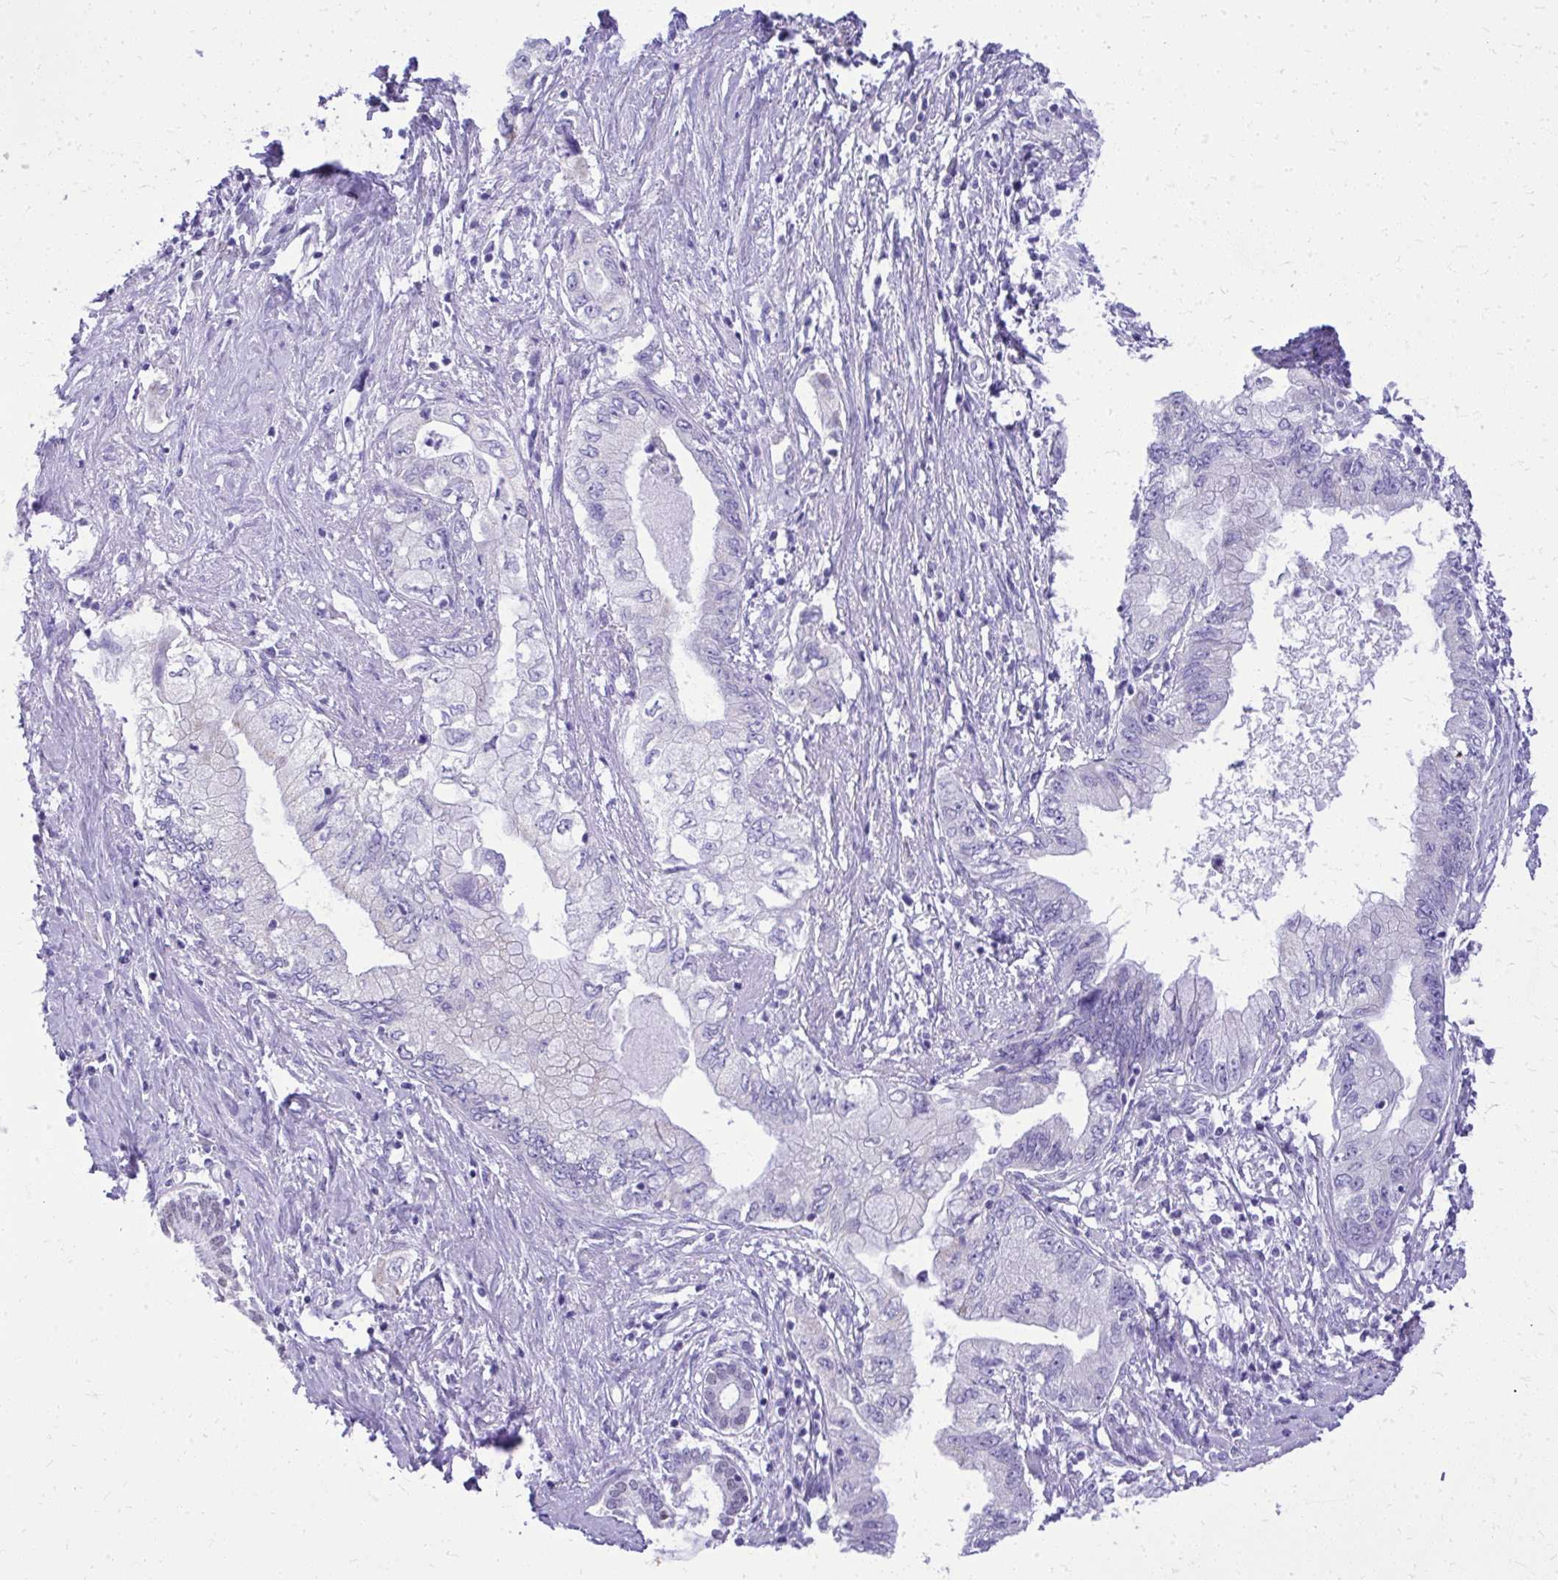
{"staining": {"intensity": "negative", "quantity": "none", "location": "none"}, "tissue": "pancreatic cancer", "cell_type": "Tumor cells", "image_type": "cancer", "snomed": [{"axis": "morphology", "description": "Adenocarcinoma, NOS"}, {"axis": "topography", "description": "Pancreas"}], "caption": "Immunohistochemistry (IHC) micrograph of human pancreatic cancer (adenocarcinoma) stained for a protein (brown), which demonstrates no positivity in tumor cells. (DAB (3,3'-diaminobenzidine) immunohistochemistry, high magnification).", "gene": "RALYL", "patient": {"sex": "female", "age": 73}}